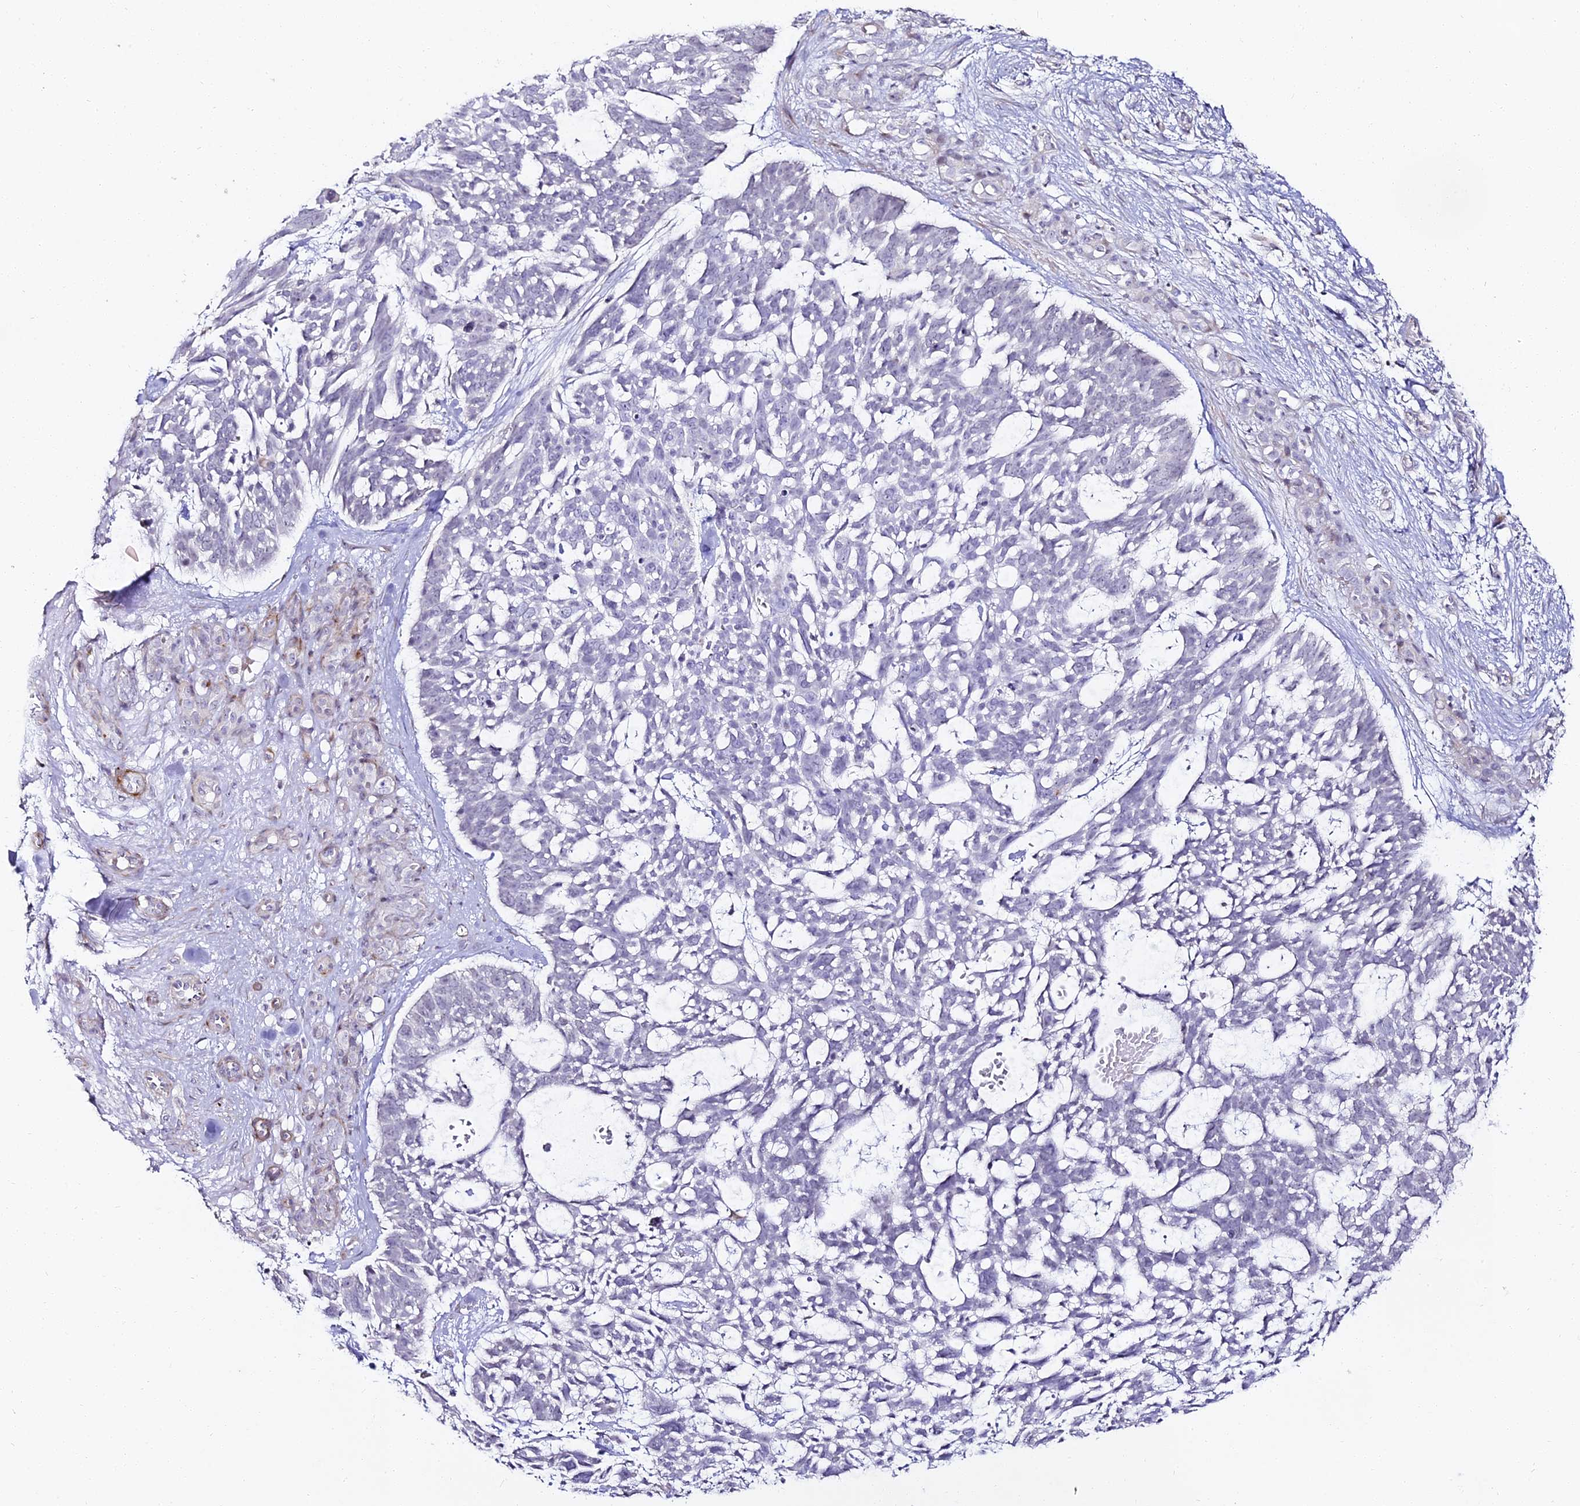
{"staining": {"intensity": "negative", "quantity": "none", "location": "none"}, "tissue": "skin cancer", "cell_type": "Tumor cells", "image_type": "cancer", "snomed": [{"axis": "morphology", "description": "Basal cell carcinoma"}, {"axis": "topography", "description": "Skin"}], "caption": "Immunohistochemistry (IHC) micrograph of neoplastic tissue: human skin cancer (basal cell carcinoma) stained with DAB shows no significant protein expression in tumor cells.", "gene": "ALPG", "patient": {"sex": "male", "age": 88}}